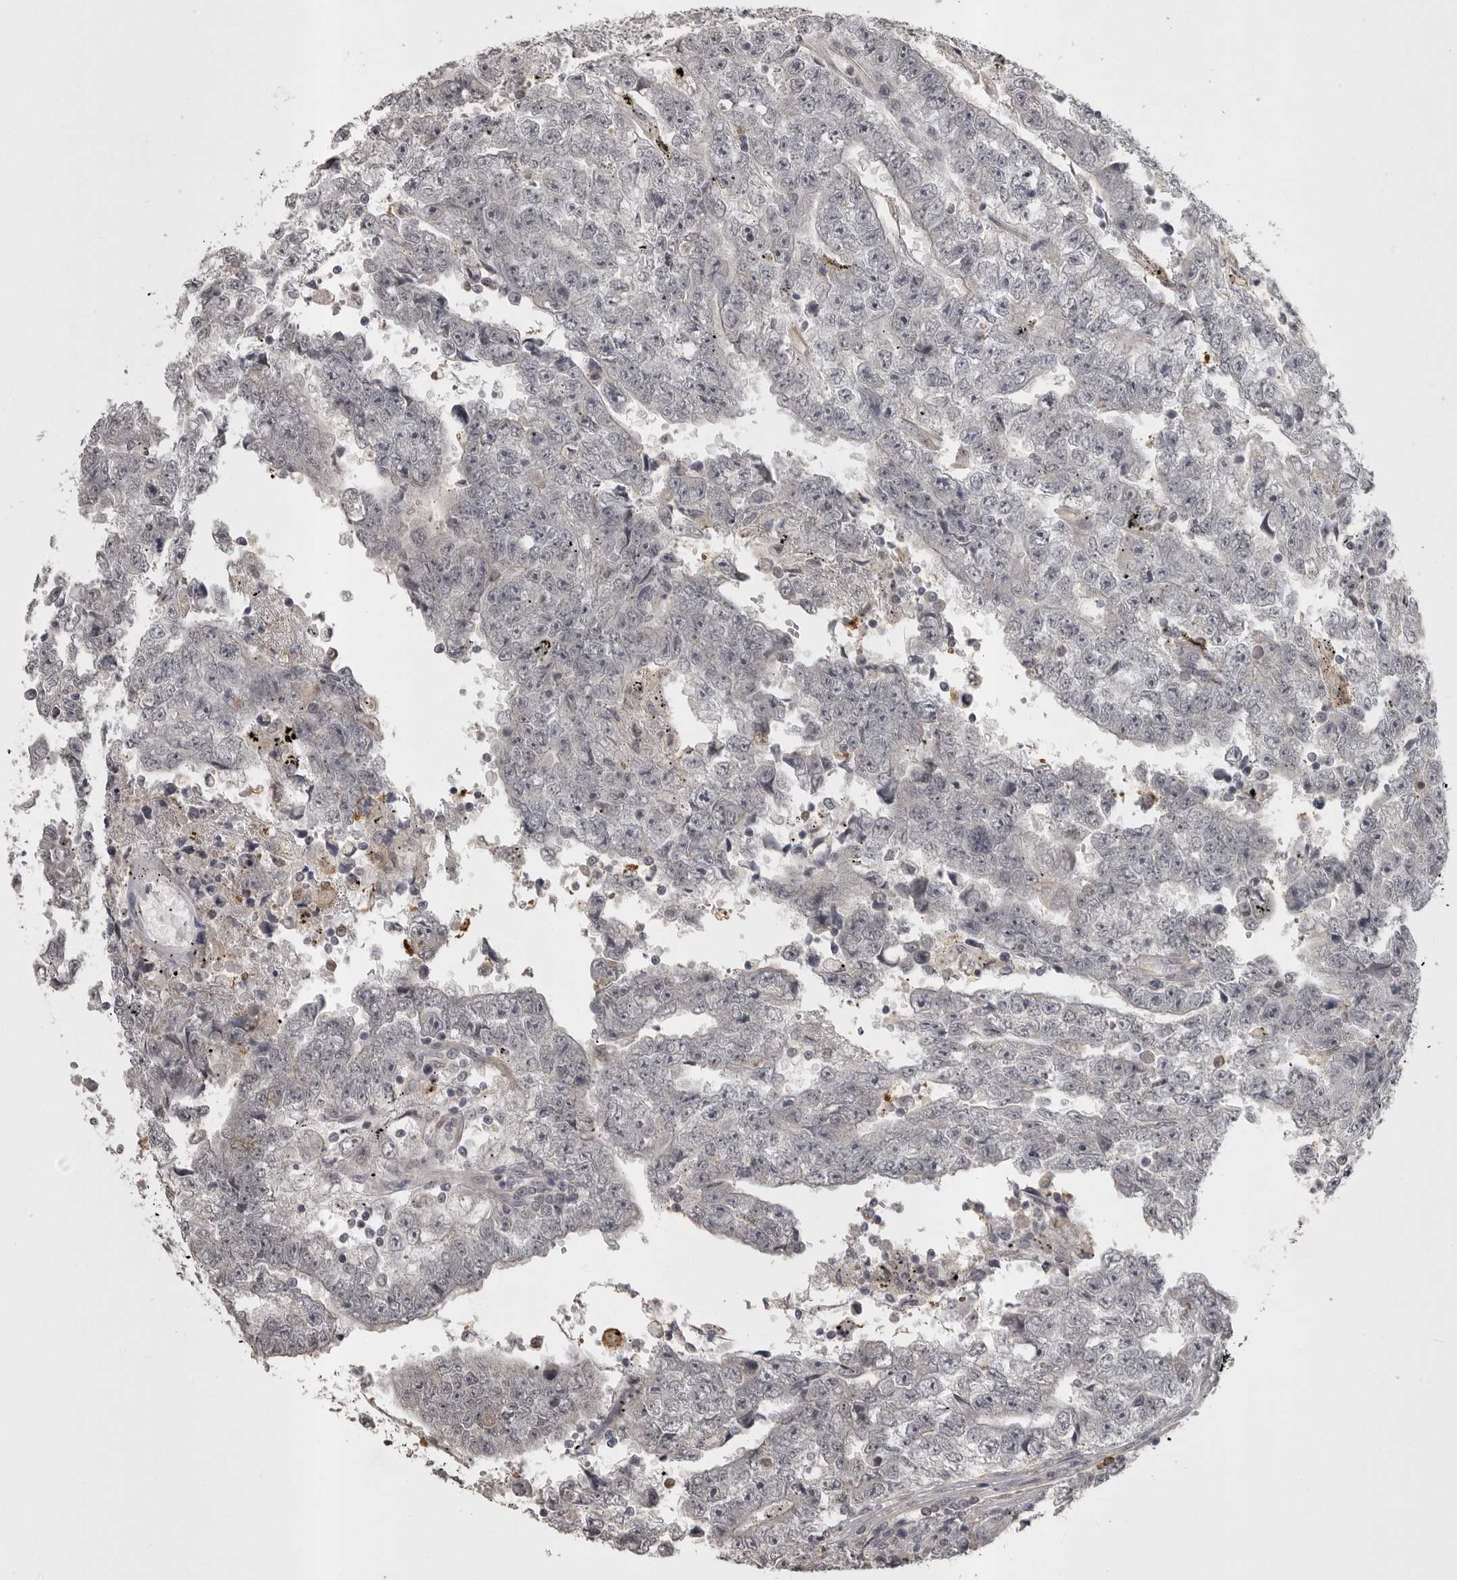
{"staining": {"intensity": "negative", "quantity": "none", "location": "none"}, "tissue": "testis cancer", "cell_type": "Tumor cells", "image_type": "cancer", "snomed": [{"axis": "morphology", "description": "Carcinoma, Embryonal, NOS"}, {"axis": "topography", "description": "Testis"}], "caption": "Testis embryonal carcinoma was stained to show a protein in brown. There is no significant staining in tumor cells.", "gene": "SNX16", "patient": {"sex": "male", "age": 25}}